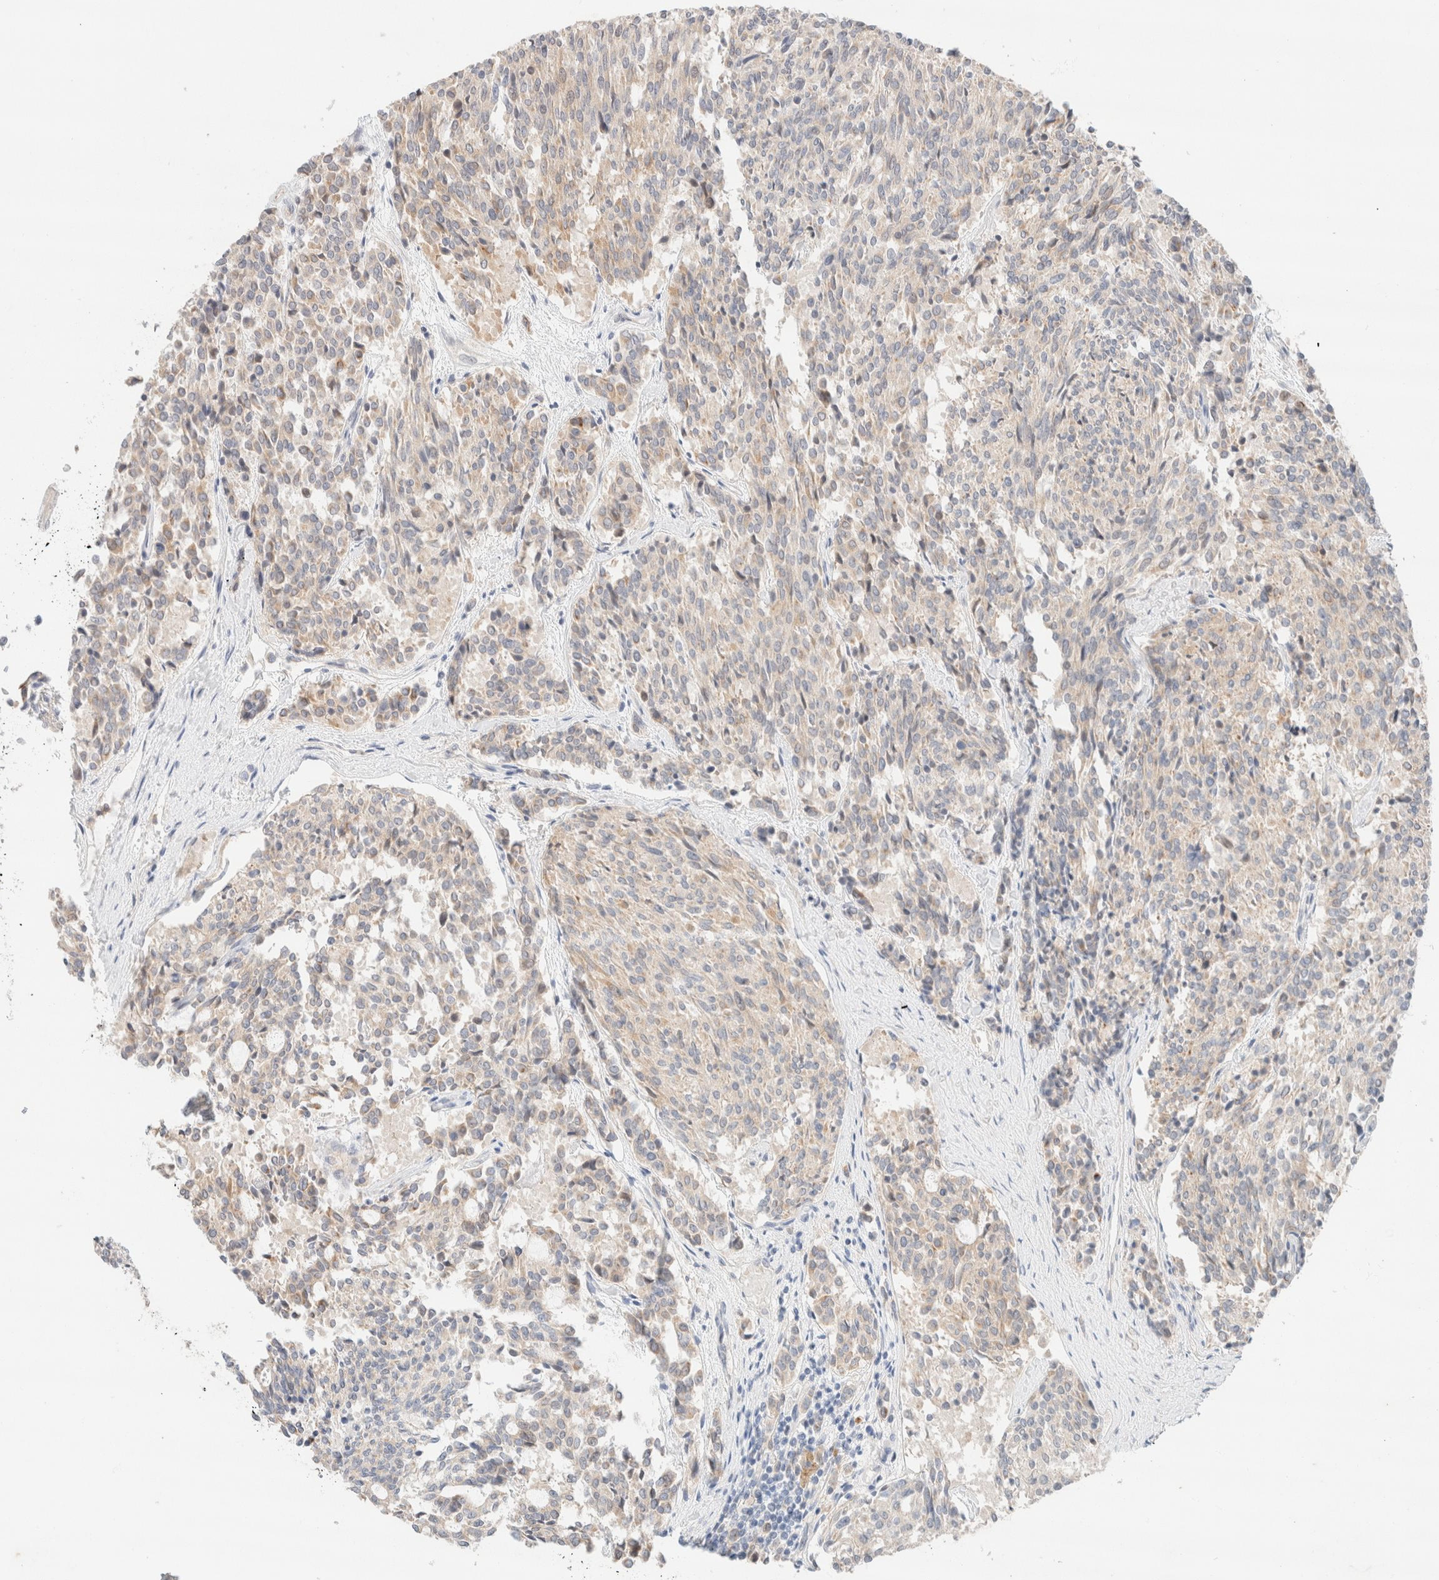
{"staining": {"intensity": "negative", "quantity": "none", "location": "none"}, "tissue": "carcinoid", "cell_type": "Tumor cells", "image_type": "cancer", "snomed": [{"axis": "morphology", "description": "Carcinoid, malignant, NOS"}, {"axis": "topography", "description": "Pancreas"}], "caption": "The photomicrograph displays no staining of tumor cells in carcinoid.", "gene": "SGSM2", "patient": {"sex": "female", "age": 54}}